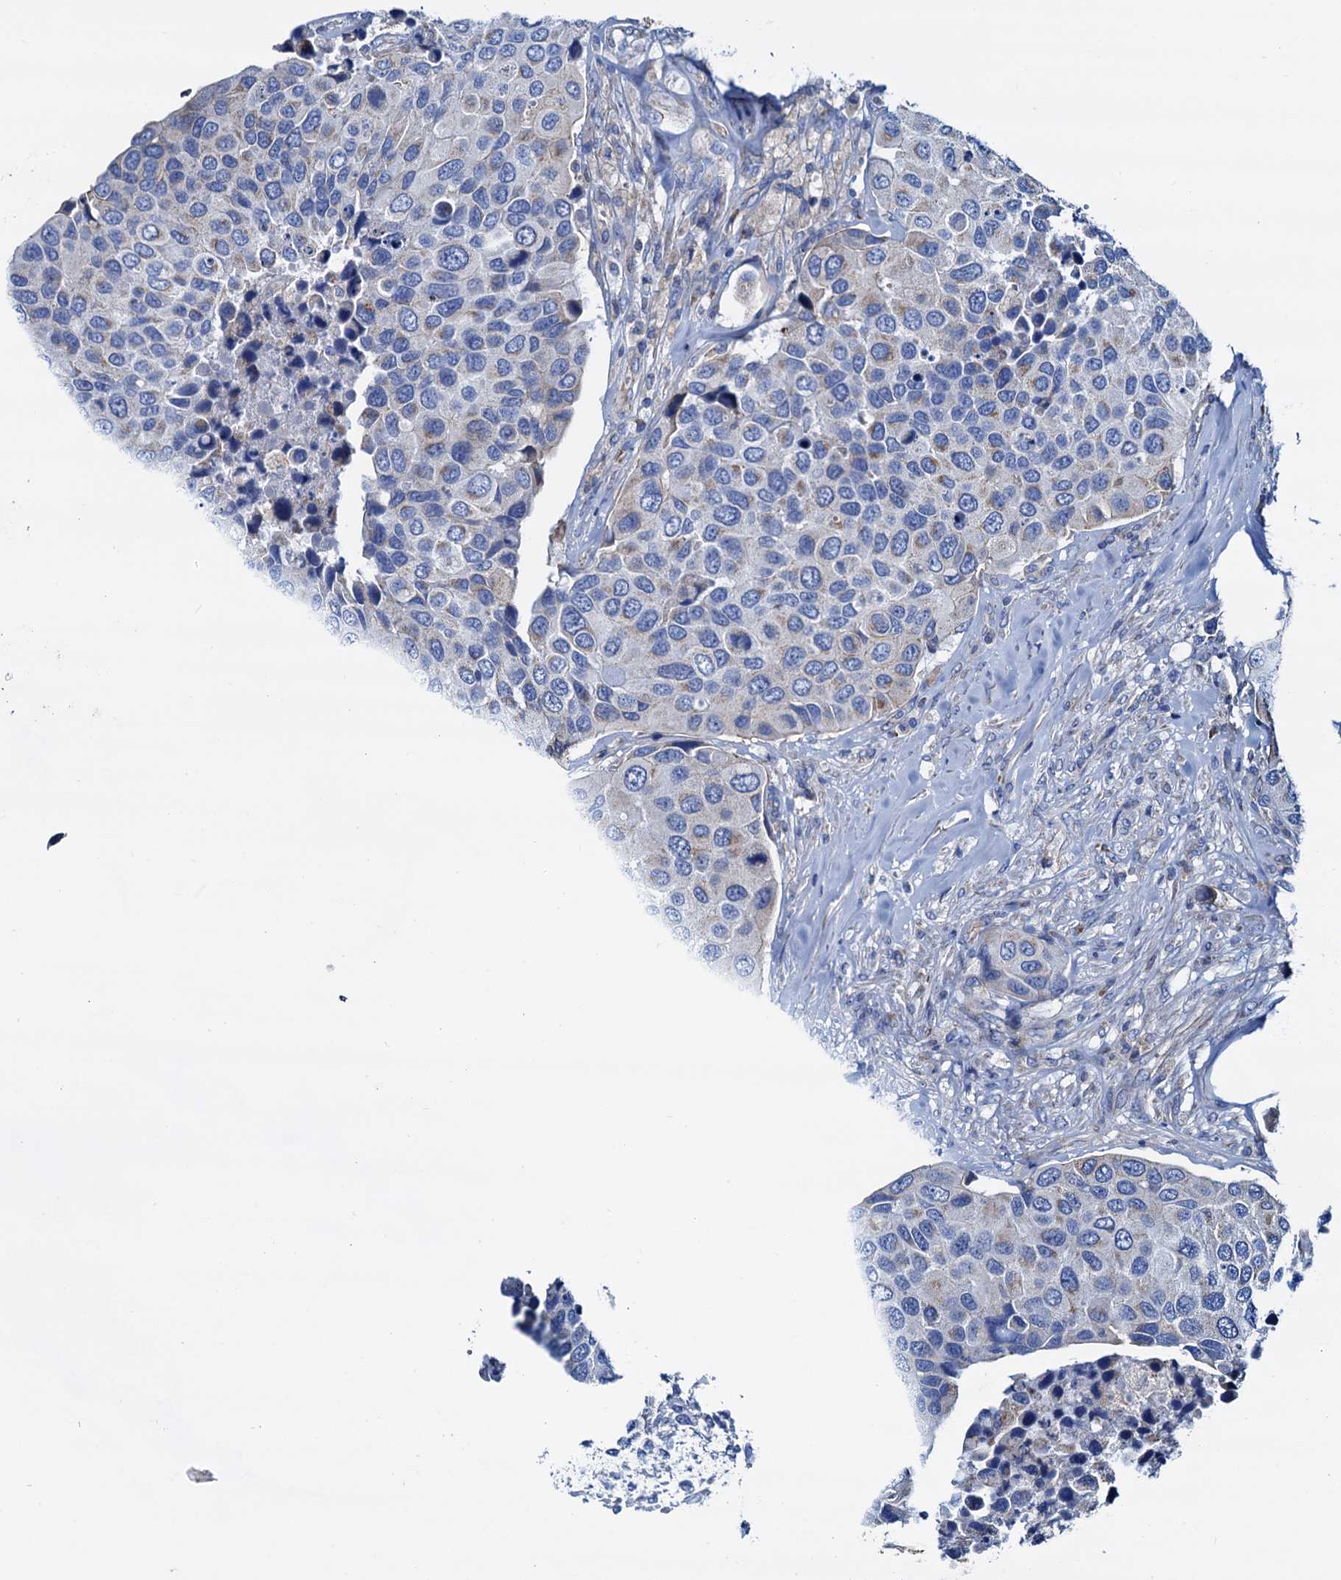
{"staining": {"intensity": "negative", "quantity": "none", "location": "none"}, "tissue": "urothelial cancer", "cell_type": "Tumor cells", "image_type": "cancer", "snomed": [{"axis": "morphology", "description": "Urothelial carcinoma, High grade"}, {"axis": "topography", "description": "Urinary bladder"}], "caption": "Tumor cells show no significant protein staining in high-grade urothelial carcinoma.", "gene": "RASSF9", "patient": {"sex": "male", "age": 74}}